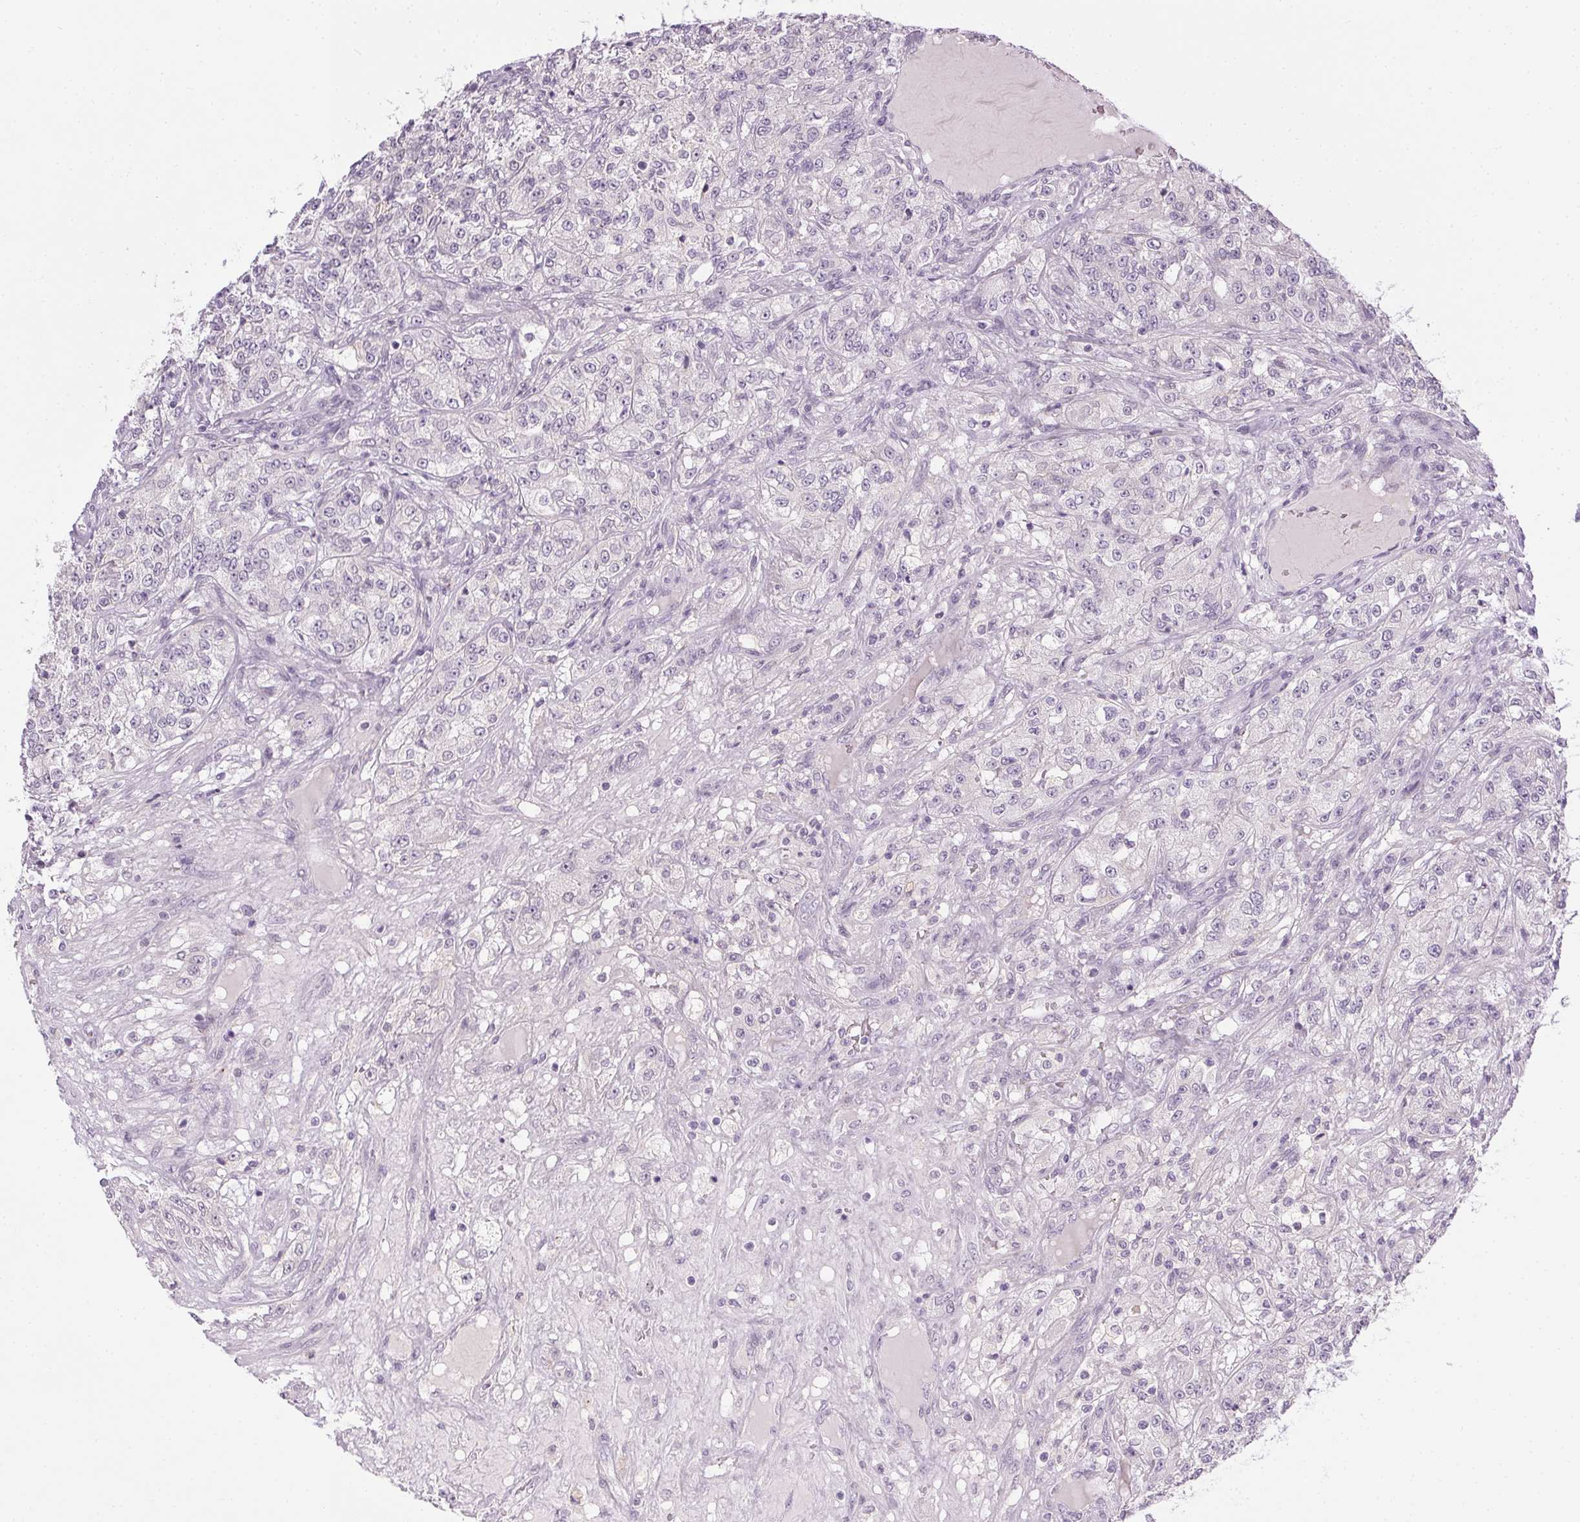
{"staining": {"intensity": "negative", "quantity": "none", "location": "none"}, "tissue": "renal cancer", "cell_type": "Tumor cells", "image_type": "cancer", "snomed": [{"axis": "morphology", "description": "Adenocarcinoma, NOS"}, {"axis": "topography", "description": "Kidney"}], "caption": "An immunohistochemistry (IHC) micrograph of adenocarcinoma (renal) is shown. There is no staining in tumor cells of adenocarcinoma (renal).", "gene": "FAM168A", "patient": {"sex": "female", "age": 63}}